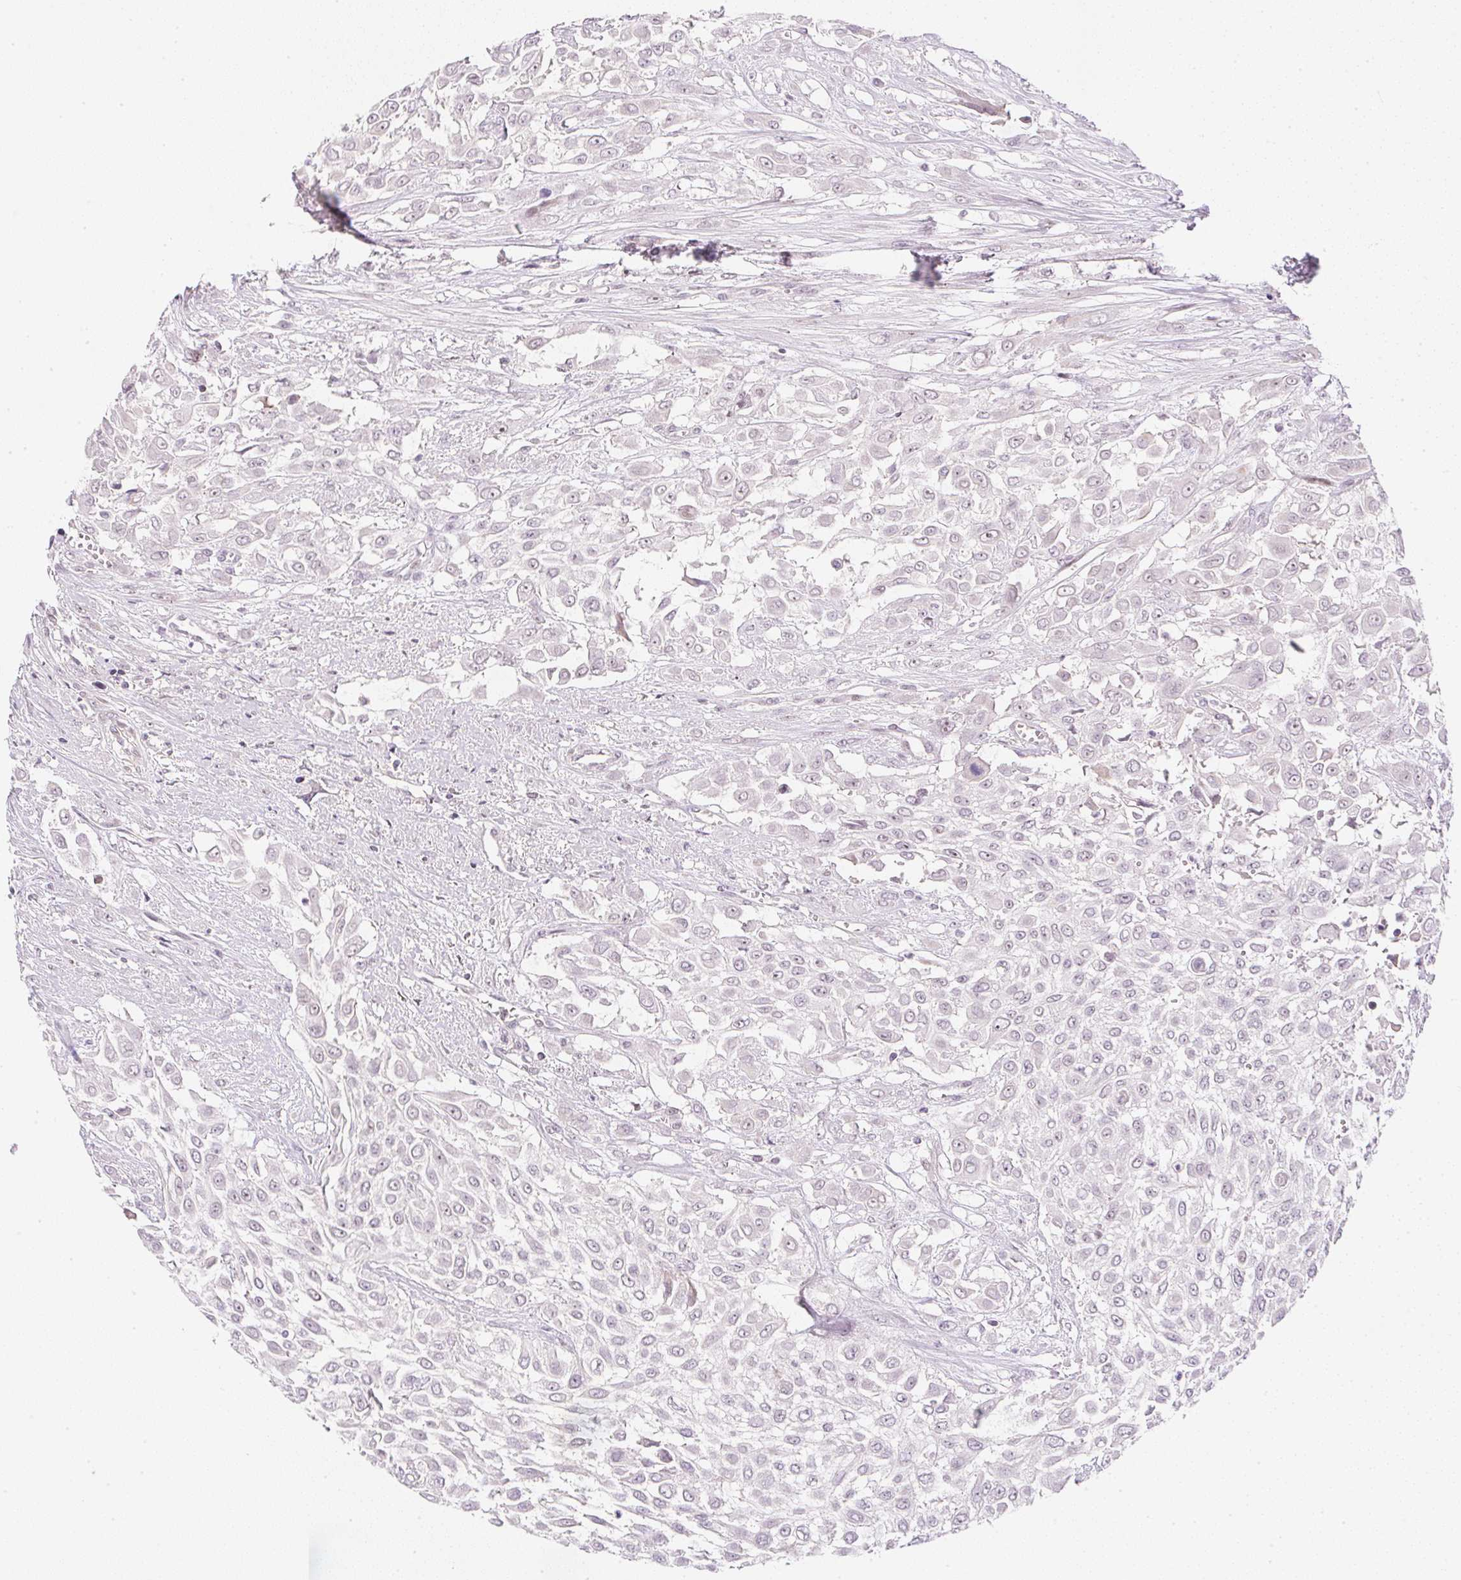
{"staining": {"intensity": "weak", "quantity": "<25%", "location": "nuclear"}, "tissue": "urothelial cancer", "cell_type": "Tumor cells", "image_type": "cancer", "snomed": [{"axis": "morphology", "description": "Urothelial carcinoma, High grade"}, {"axis": "topography", "description": "Urinary bladder"}], "caption": "A micrograph of human urothelial cancer is negative for staining in tumor cells.", "gene": "DPPA4", "patient": {"sex": "male", "age": 57}}